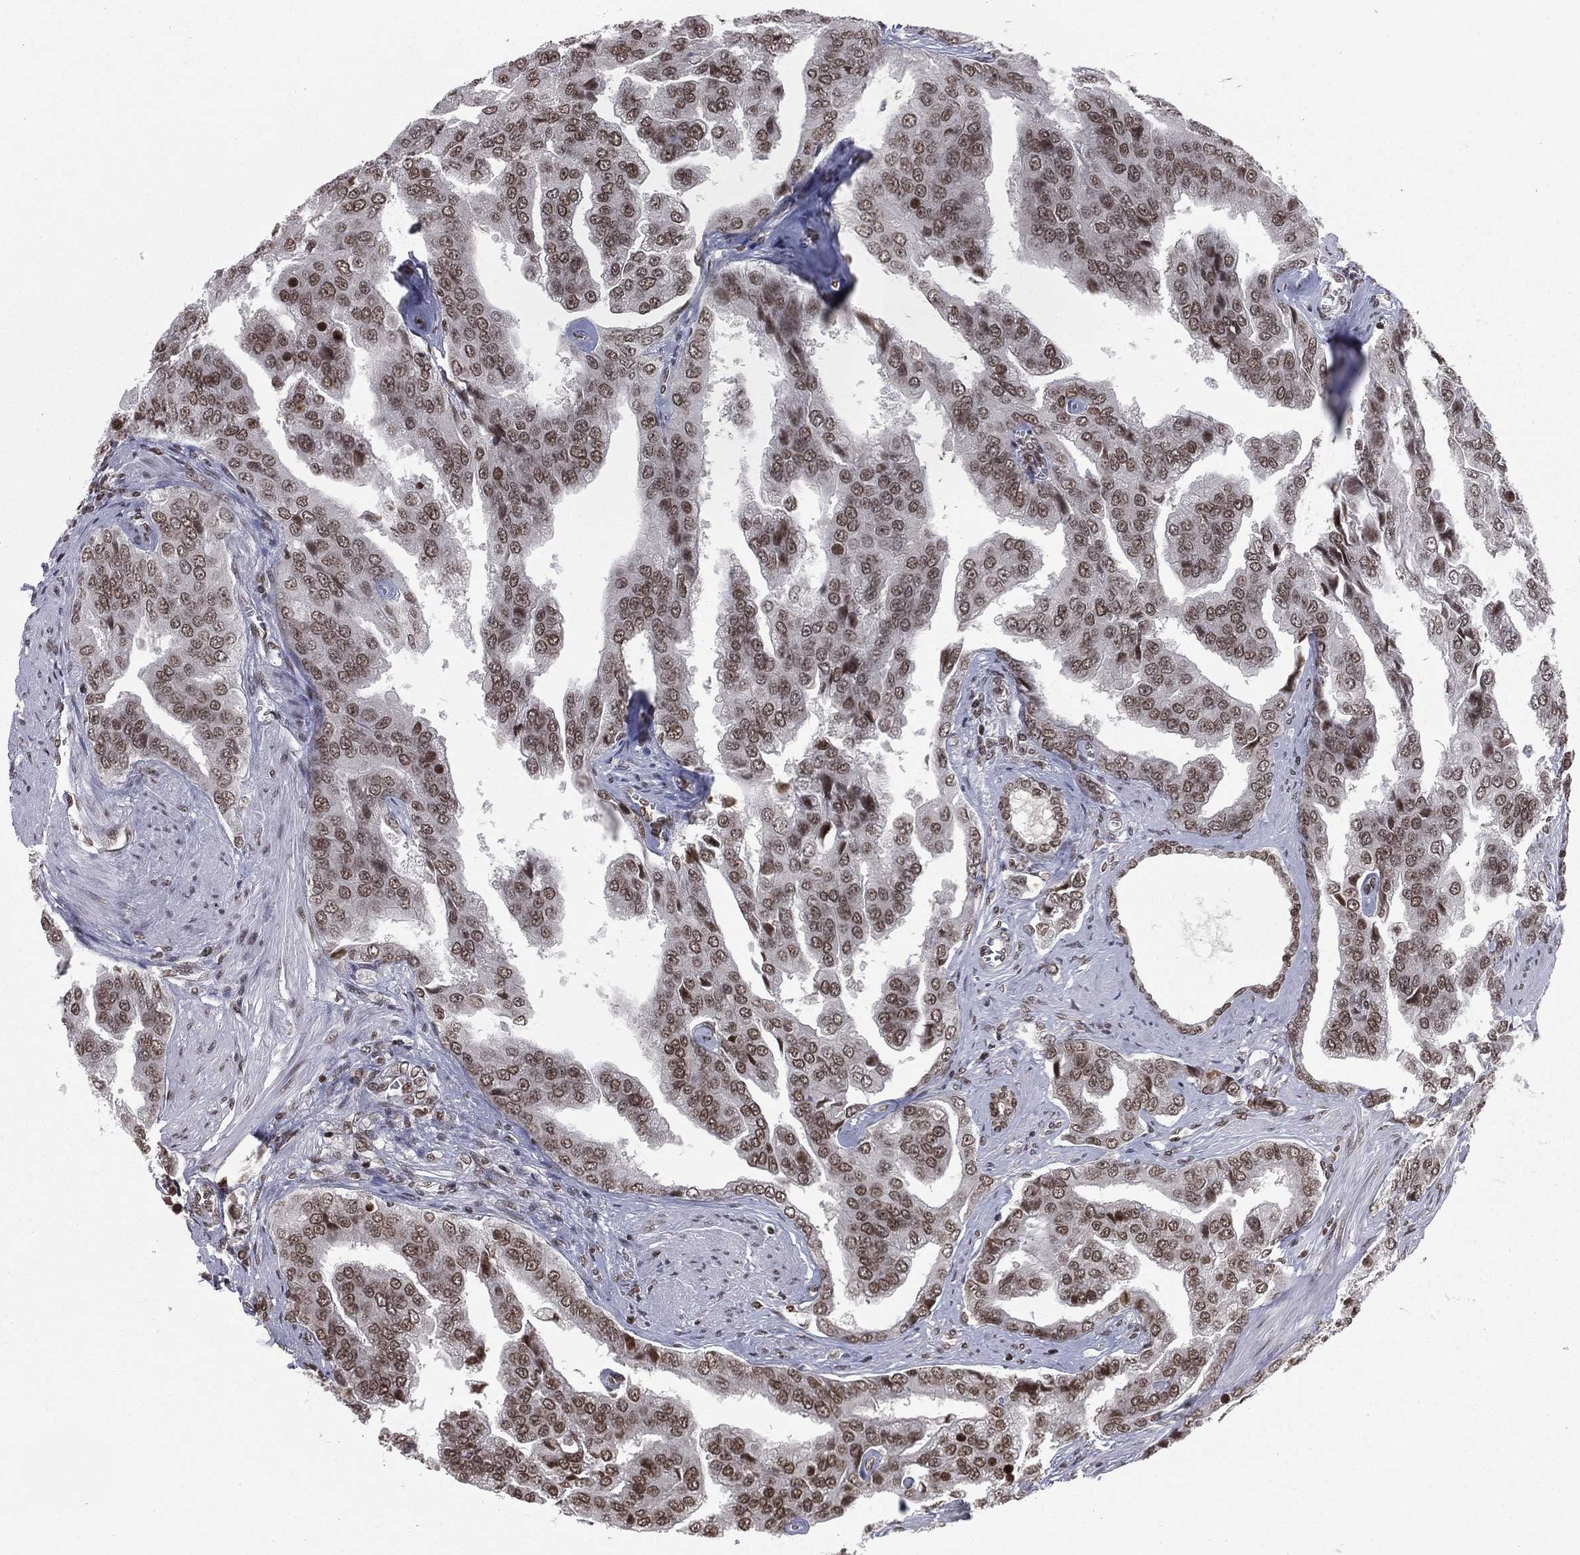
{"staining": {"intensity": "moderate", "quantity": ">75%", "location": "nuclear"}, "tissue": "prostate cancer", "cell_type": "Tumor cells", "image_type": "cancer", "snomed": [{"axis": "morphology", "description": "Adenocarcinoma, NOS"}, {"axis": "topography", "description": "Prostate and seminal vesicle, NOS"}, {"axis": "topography", "description": "Prostate"}], "caption": "Moderate nuclear protein positivity is seen in about >75% of tumor cells in prostate cancer.", "gene": "RFX7", "patient": {"sex": "male", "age": 69}}